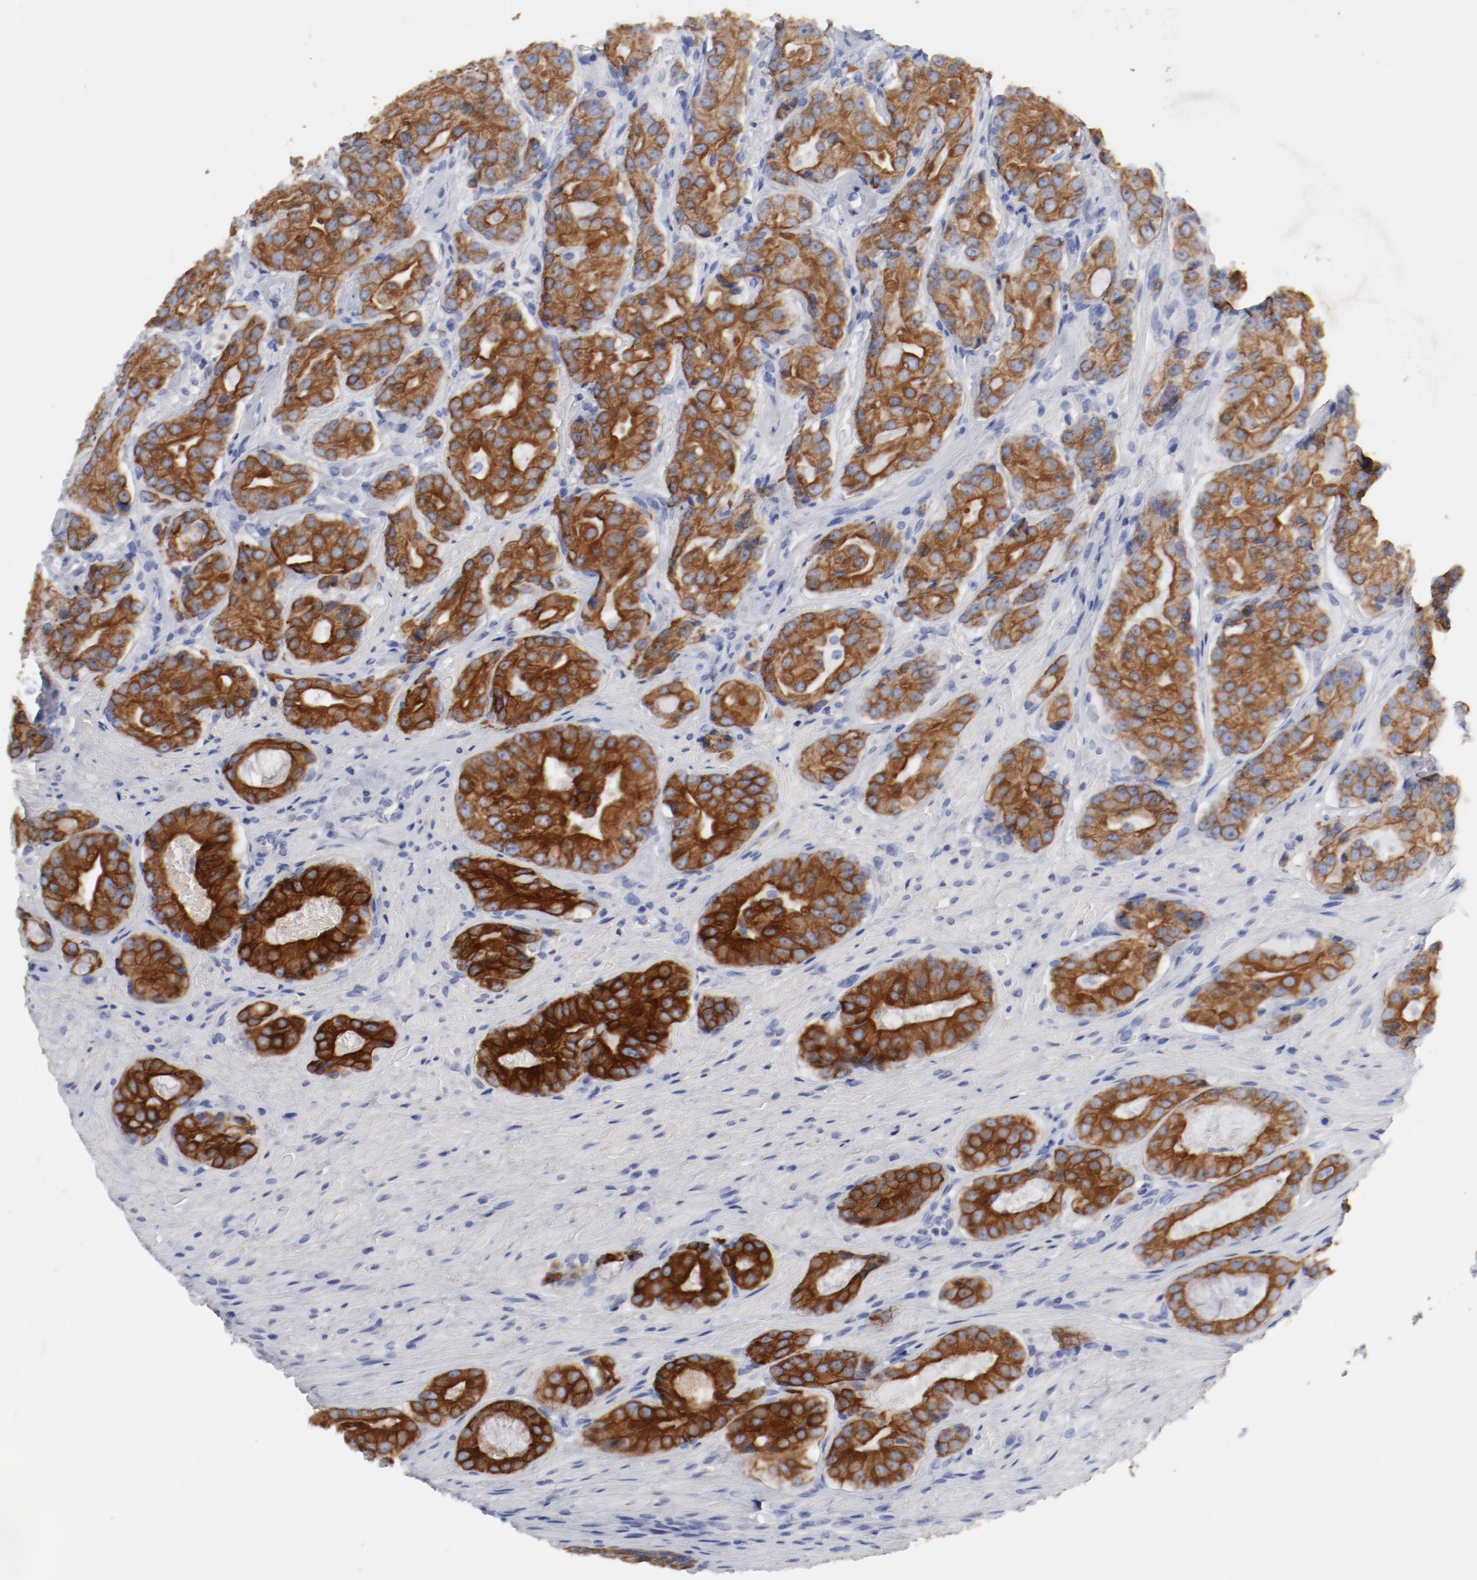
{"staining": {"intensity": "strong", "quantity": ">75%", "location": "cytoplasmic/membranous"}, "tissue": "prostate cancer", "cell_type": "Tumor cells", "image_type": "cancer", "snomed": [{"axis": "morphology", "description": "Adenocarcinoma, High grade"}, {"axis": "topography", "description": "Prostate"}], "caption": "Tumor cells reveal high levels of strong cytoplasmic/membranous positivity in about >75% of cells in human high-grade adenocarcinoma (prostate). Immunohistochemistry (ihc) stains the protein in brown and the nuclei are stained blue.", "gene": "TSPAN6", "patient": {"sex": "male", "age": 72}}